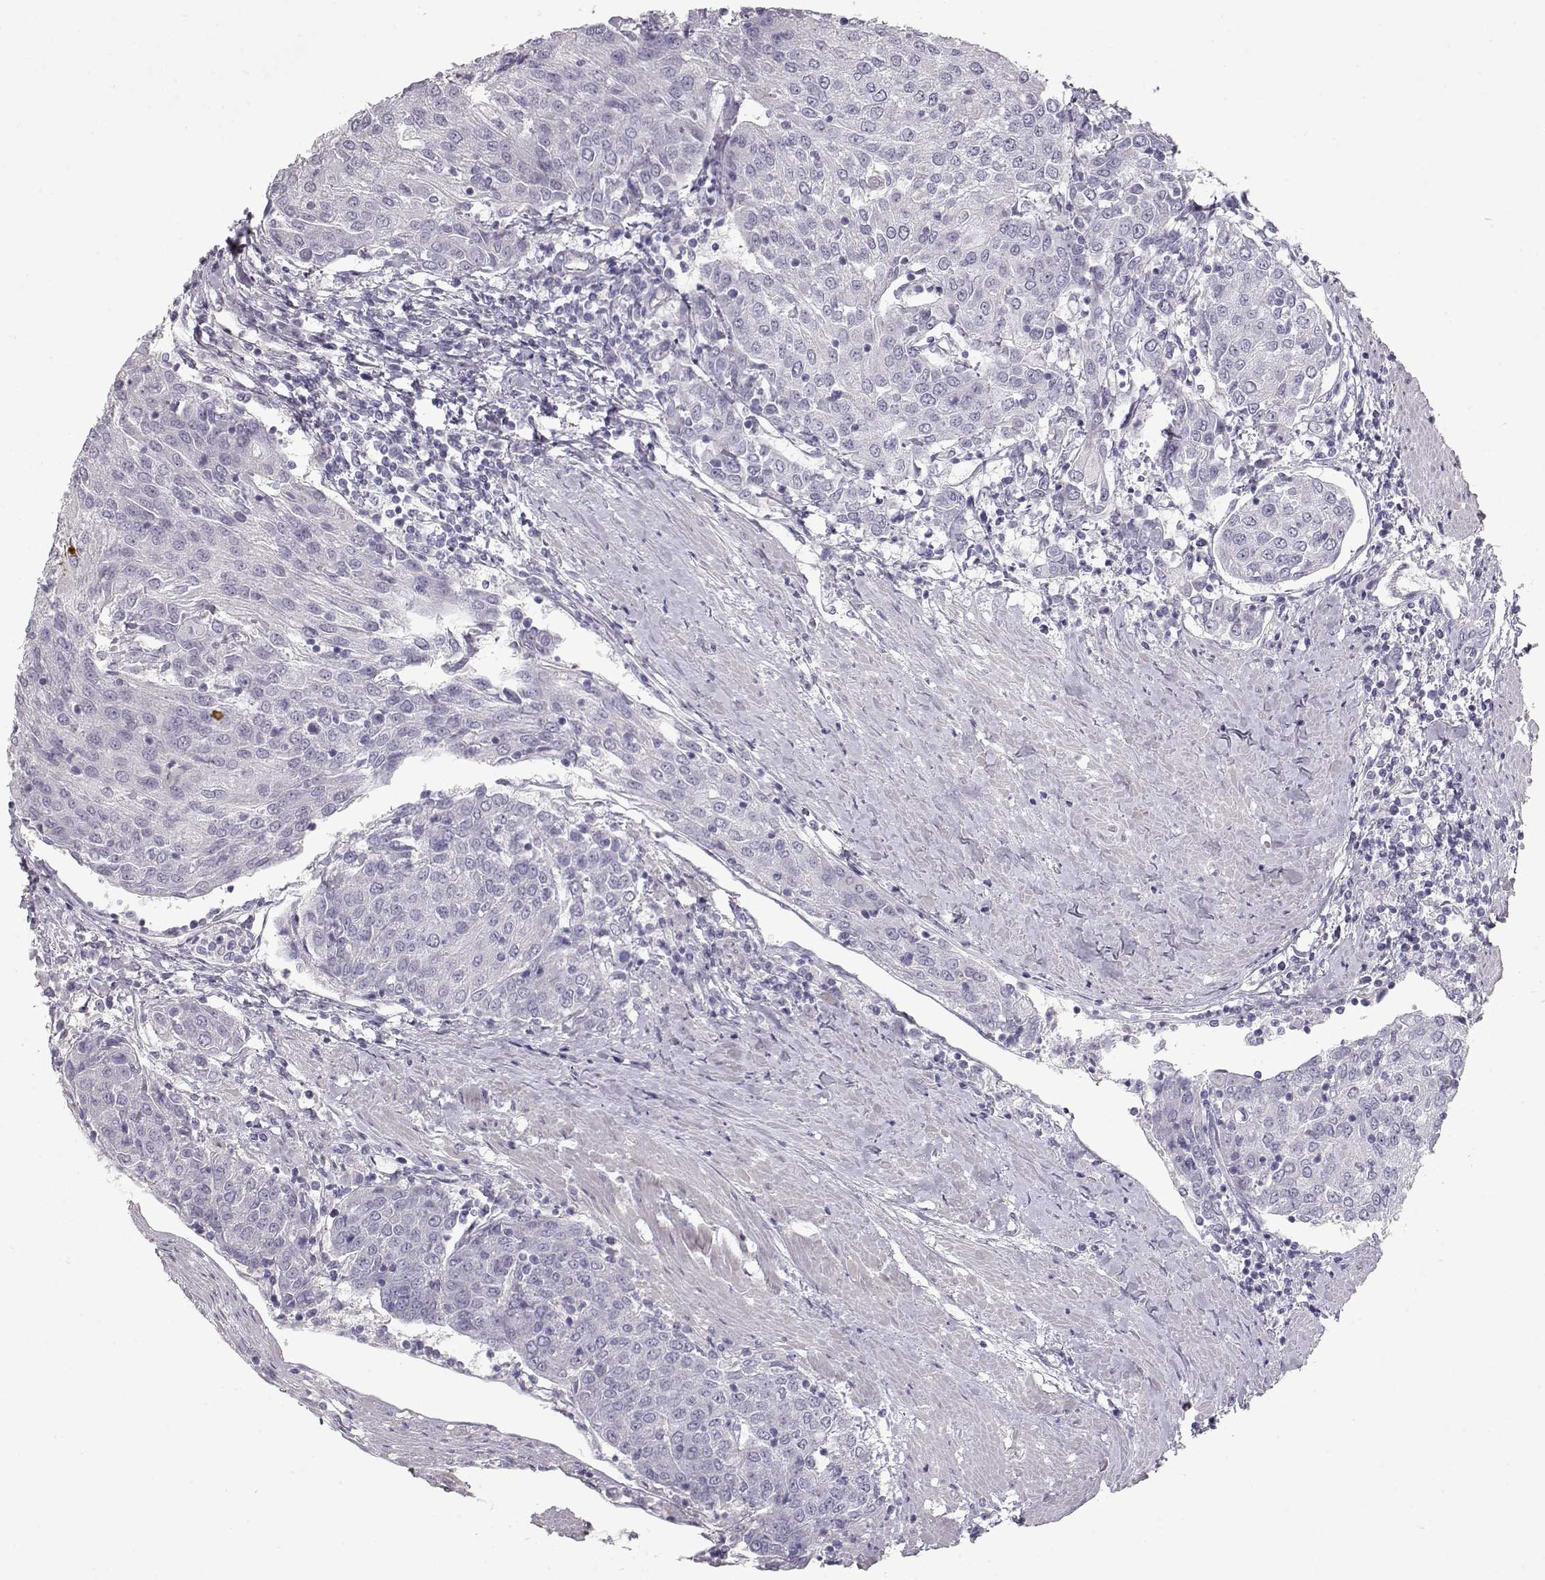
{"staining": {"intensity": "negative", "quantity": "none", "location": "none"}, "tissue": "urothelial cancer", "cell_type": "Tumor cells", "image_type": "cancer", "snomed": [{"axis": "morphology", "description": "Urothelial carcinoma, High grade"}, {"axis": "topography", "description": "Urinary bladder"}], "caption": "Urothelial cancer was stained to show a protein in brown. There is no significant positivity in tumor cells.", "gene": "SLC18A1", "patient": {"sex": "female", "age": 85}}